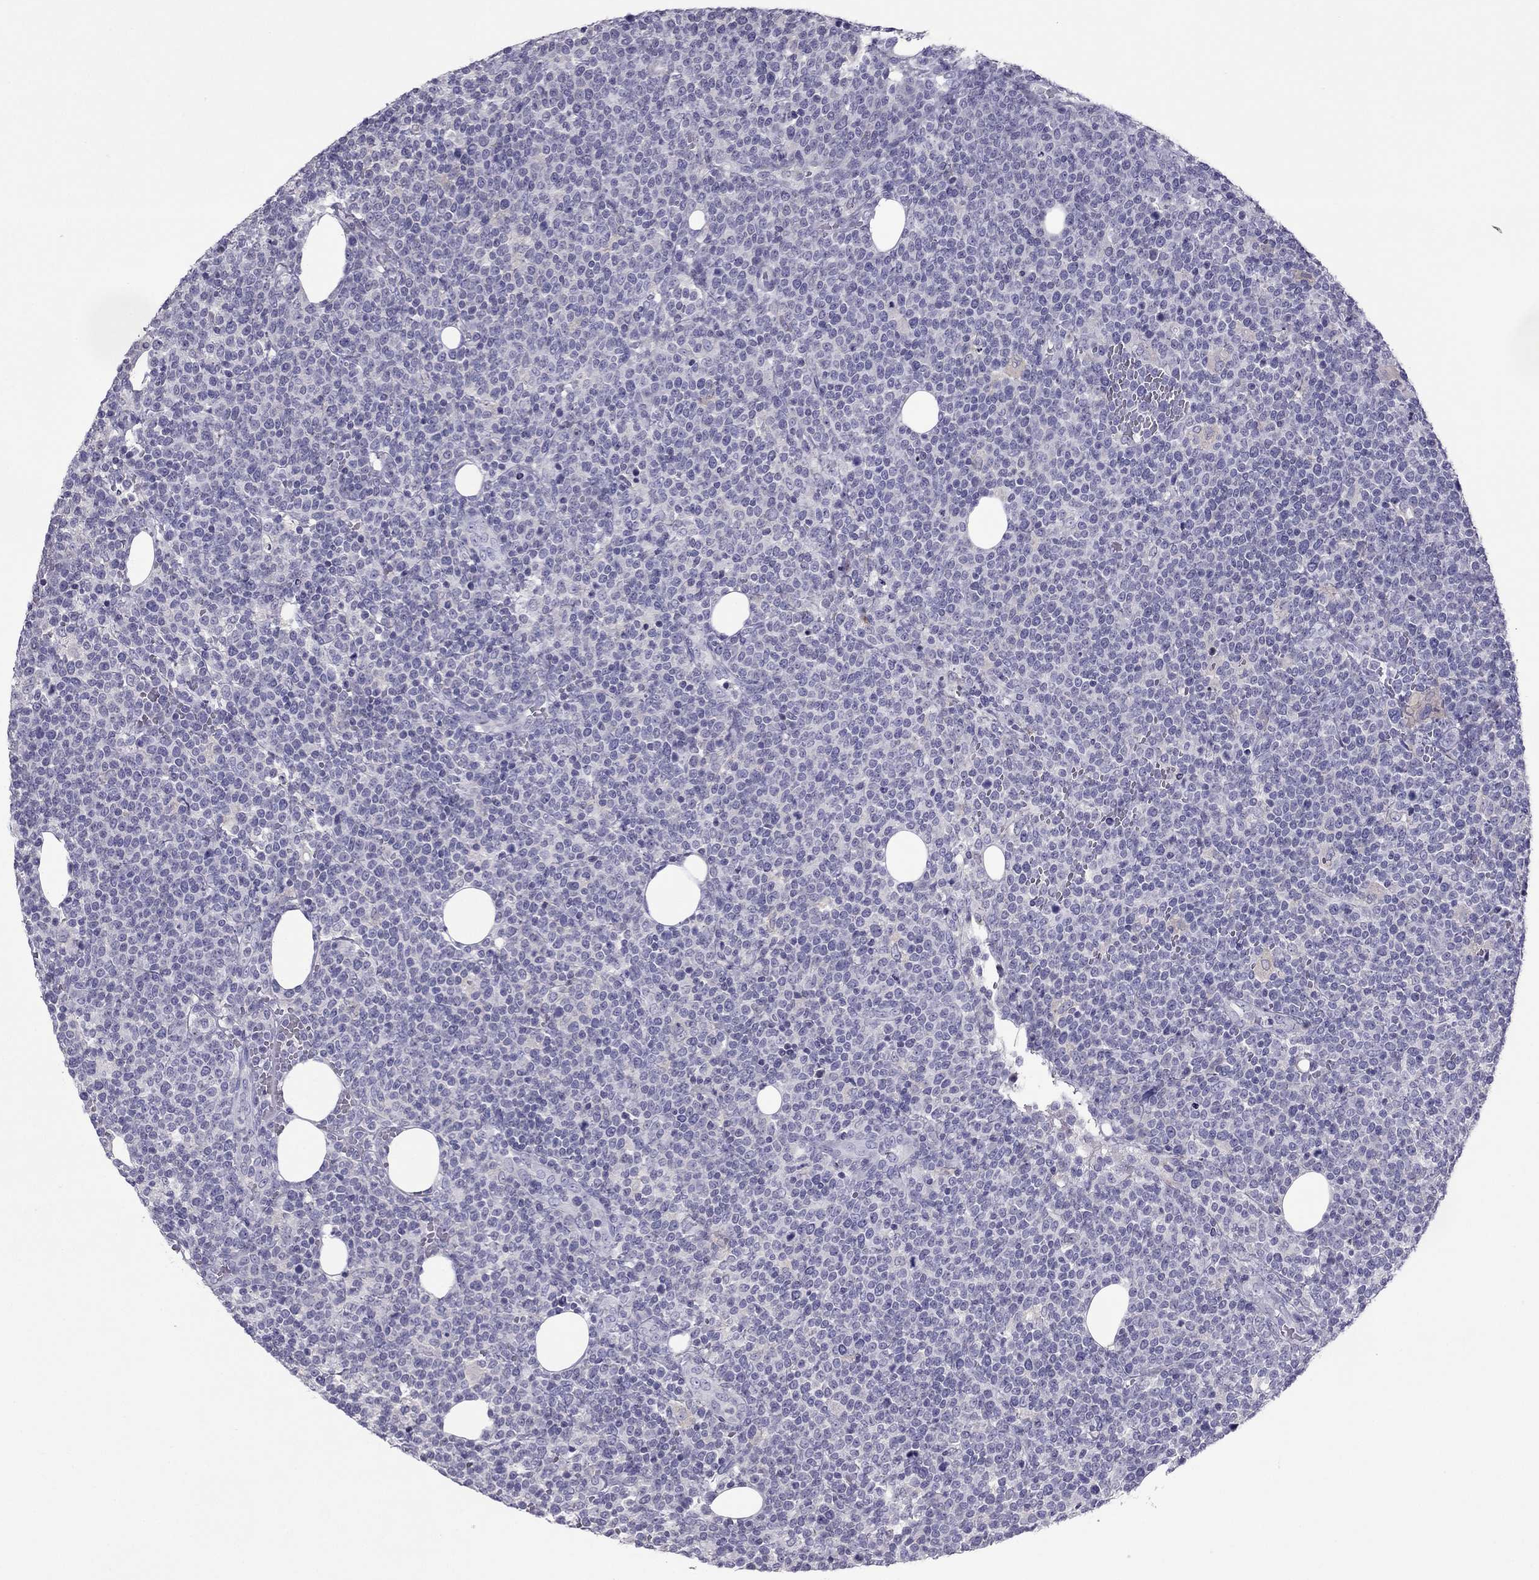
{"staining": {"intensity": "negative", "quantity": "none", "location": "none"}, "tissue": "lymphoma", "cell_type": "Tumor cells", "image_type": "cancer", "snomed": [{"axis": "morphology", "description": "Malignant lymphoma, non-Hodgkin's type, High grade"}, {"axis": "topography", "description": "Lymph node"}], "caption": "High-grade malignant lymphoma, non-Hodgkin's type was stained to show a protein in brown. There is no significant positivity in tumor cells.", "gene": "RGS8", "patient": {"sex": "male", "age": 61}}